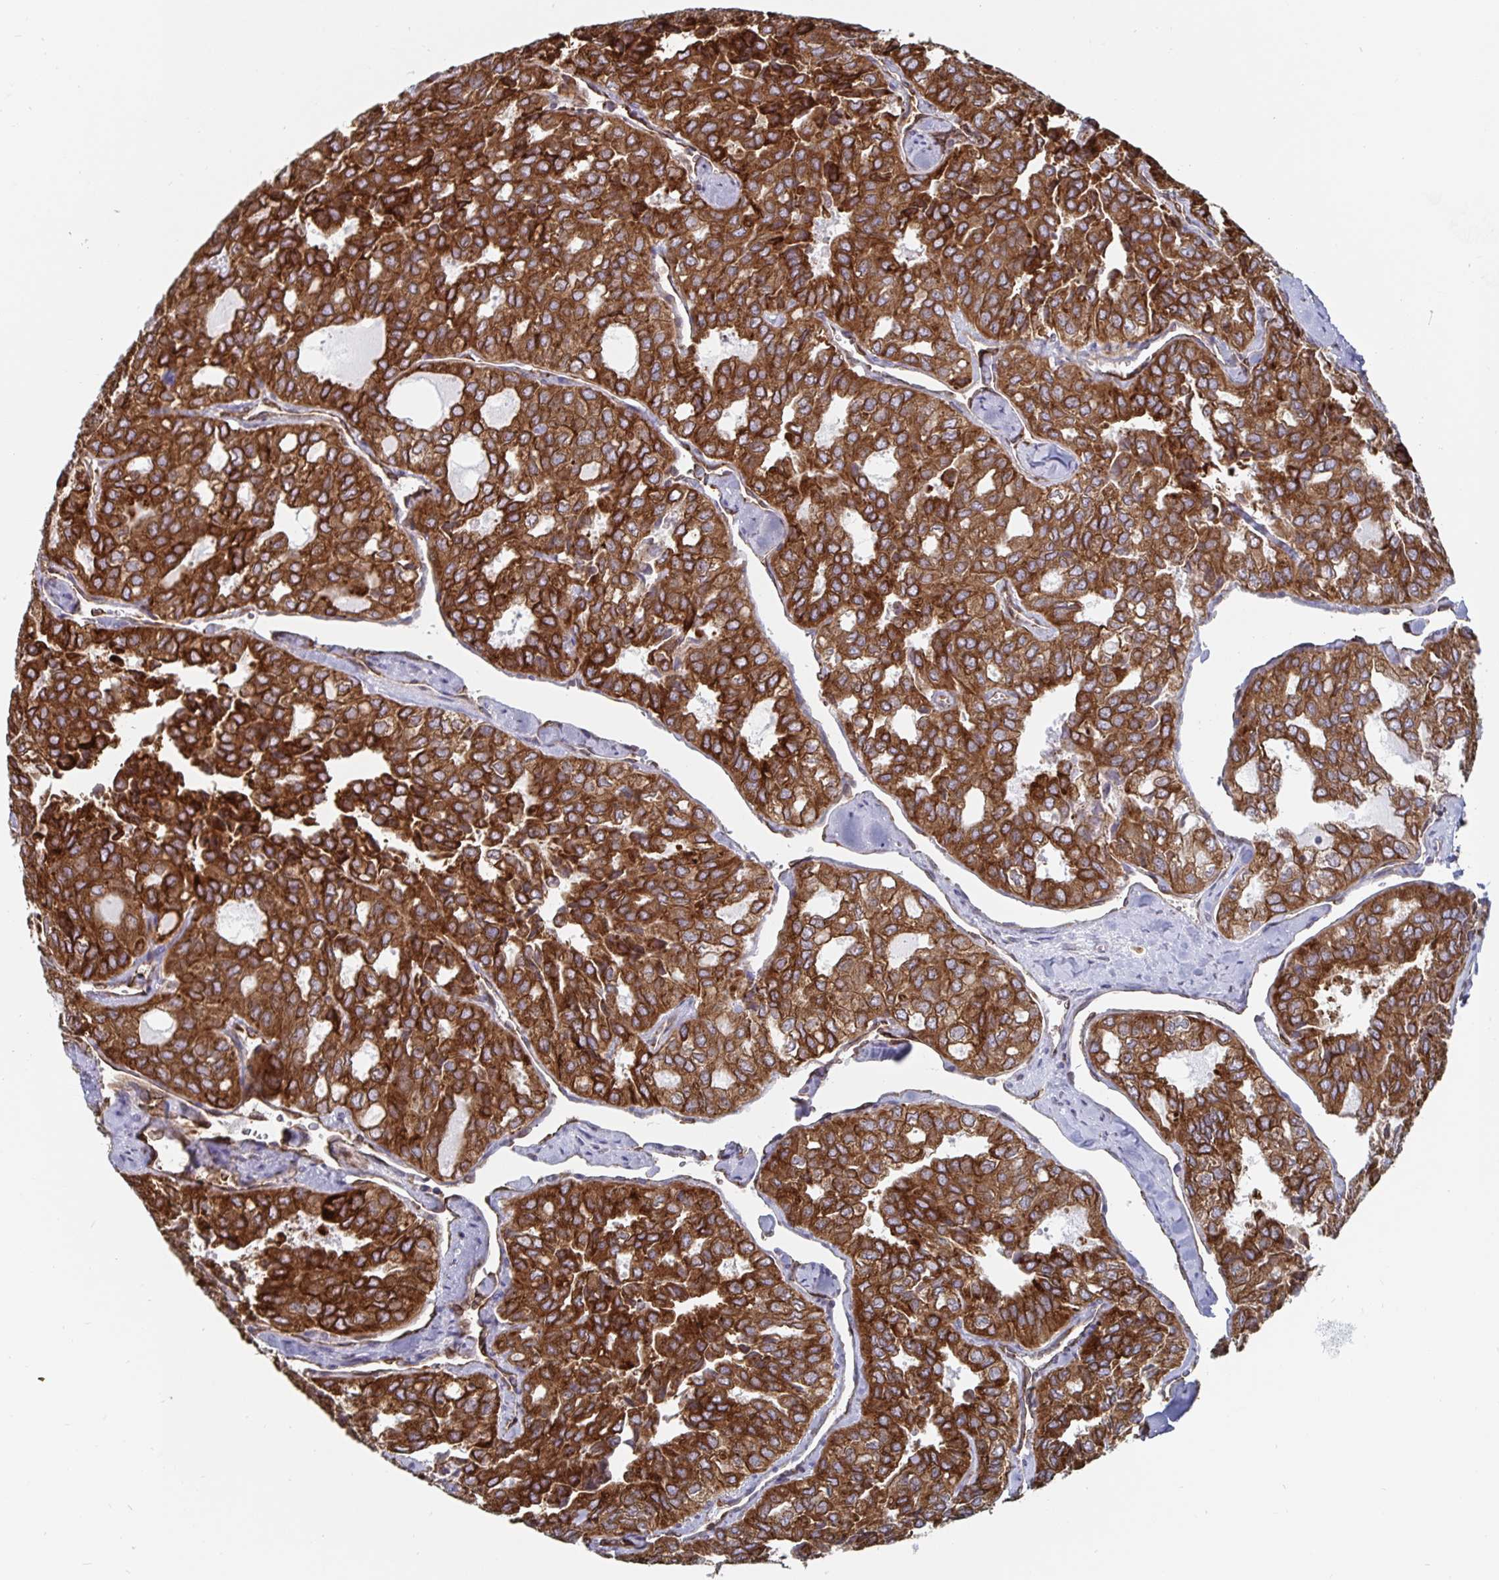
{"staining": {"intensity": "strong", "quantity": ">75%", "location": "cytoplasmic/membranous"}, "tissue": "thyroid cancer", "cell_type": "Tumor cells", "image_type": "cancer", "snomed": [{"axis": "morphology", "description": "Follicular adenoma carcinoma, NOS"}, {"axis": "topography", "description": "Thyroid gland"}], "caption": "Thyroid follicular adenoma carcinoma was stained to show a protein in brown. There is high levels of strong cytoplasmic/membranous expression in about >75% of tumor cells. (DAB (3,3'-diaminobenzidine) IHC with brightfield microscopy, high magnification).", "gene": "BCAP29", "patient": {"sex": "male", "age": 75}}